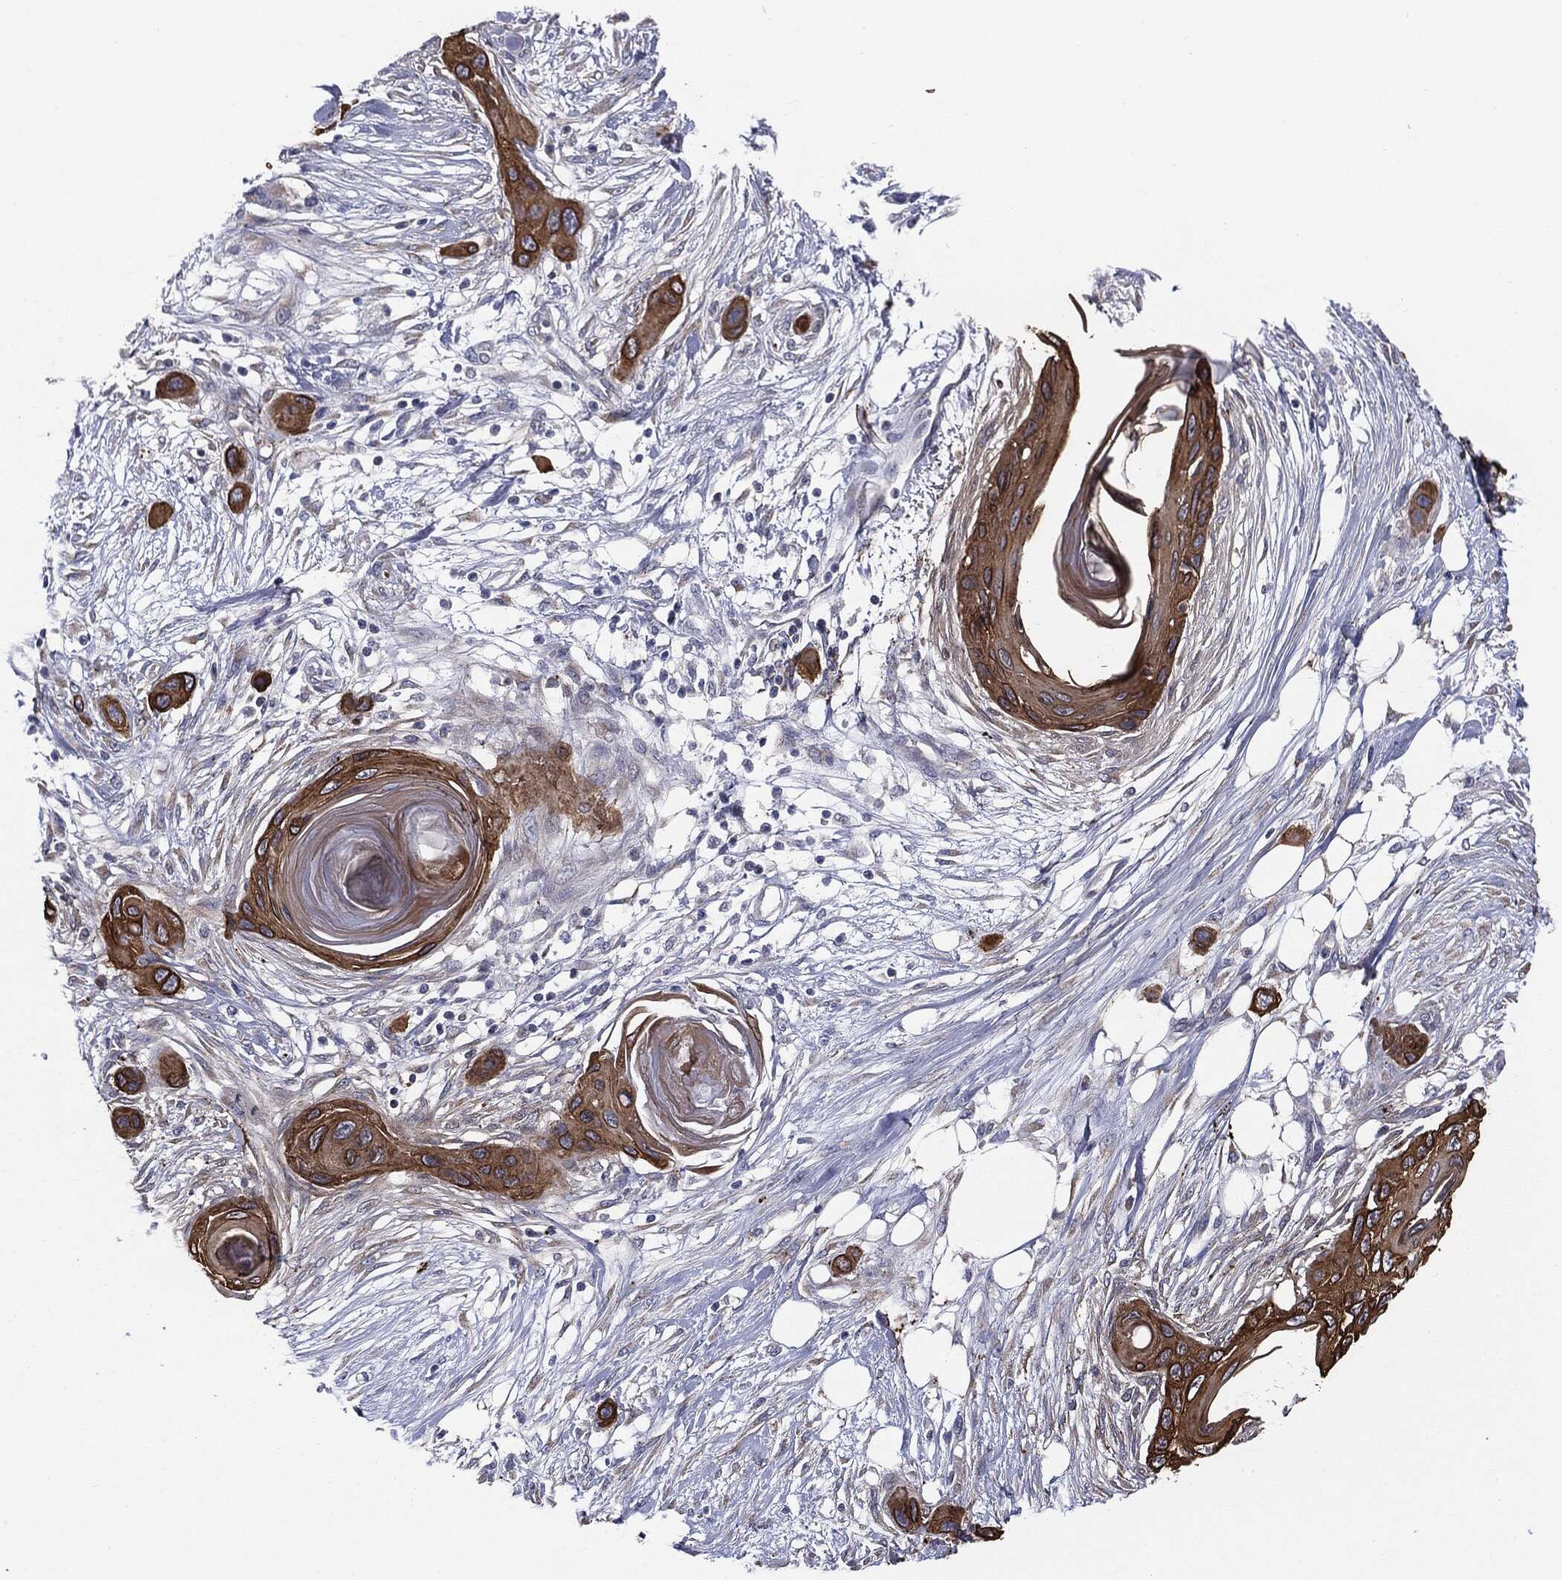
{"staining": {"intensity": "strong", "quantity": ">75%", "location": "cytoplasmic/membranous"}, "tissue": "skin cancer", "cell_type": "Tumor cells", "image_type": "cancer", "snomed": [{"axis": "morphology", "description": "Squamous cell carcinoma, NOS"}, {"axis": "topography", "description": "Skin"}], "caption": "The micrograph reveals immunohistochemical staining of skin squamous cell carcinoma. There is strong cytoplasmic/membranous staining is seen in approximately >75% of tumor cells.", "gene": "KRT5", "patient": {"sex": "male", "age": 79}}